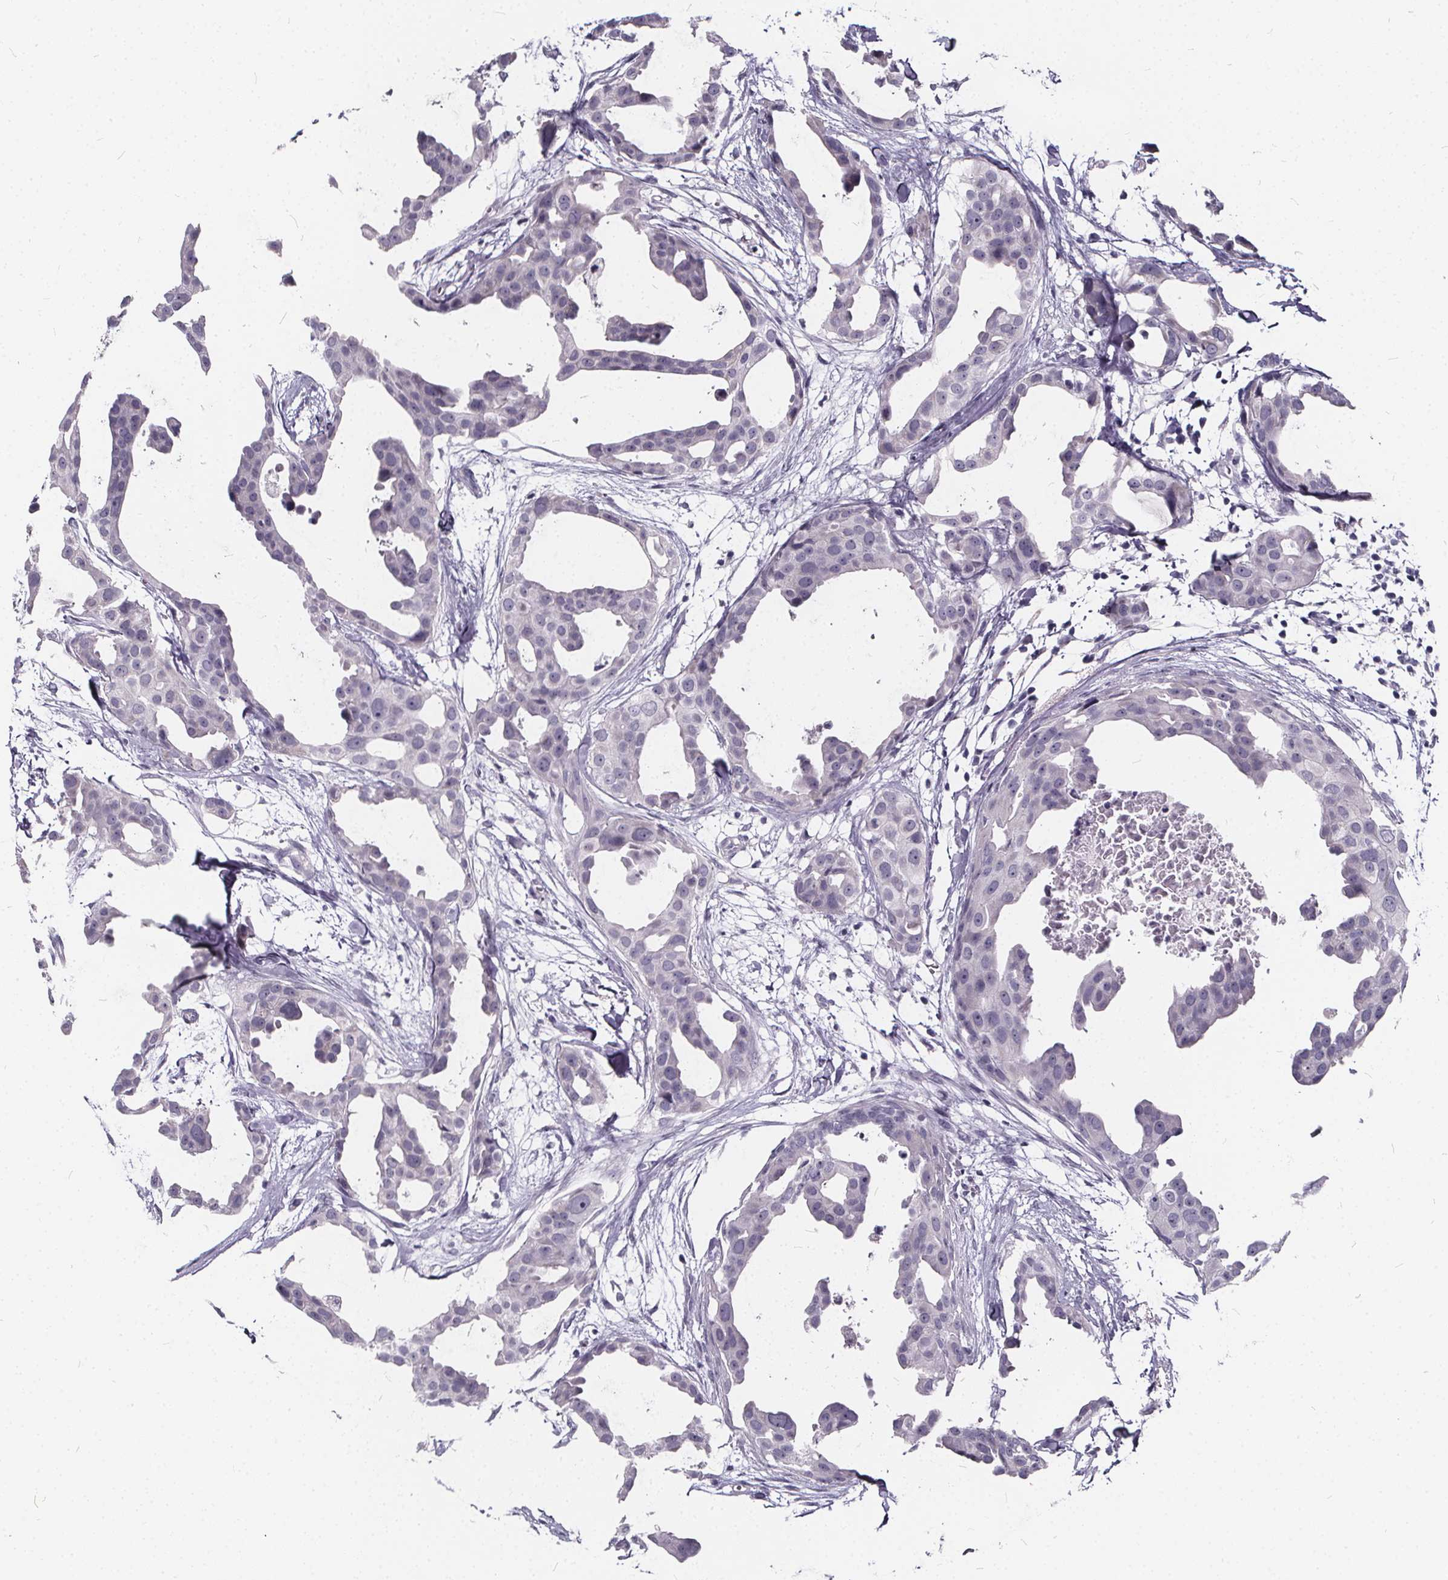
{"staining": {"intensity": "negative", "quantity": "none", "location": "none"}, "tissue": "breast cancer", "cell_type": "Tumor cells", "image_type": "cancer", "snomed": [{"axis": "morphology", "description": "Duct carcinoma"}, {"axis": "topography", "description": "Breast"}], "caption": "High power microscopy image of an immunohistochemistry micrograph of infiltrating ductal carcinoma (breast), revealing no significant positivity in tumor cells. Nuclei are stained in blue.", "gene": "SPEF2", "patient": {"sex": "female", "age": 38}}